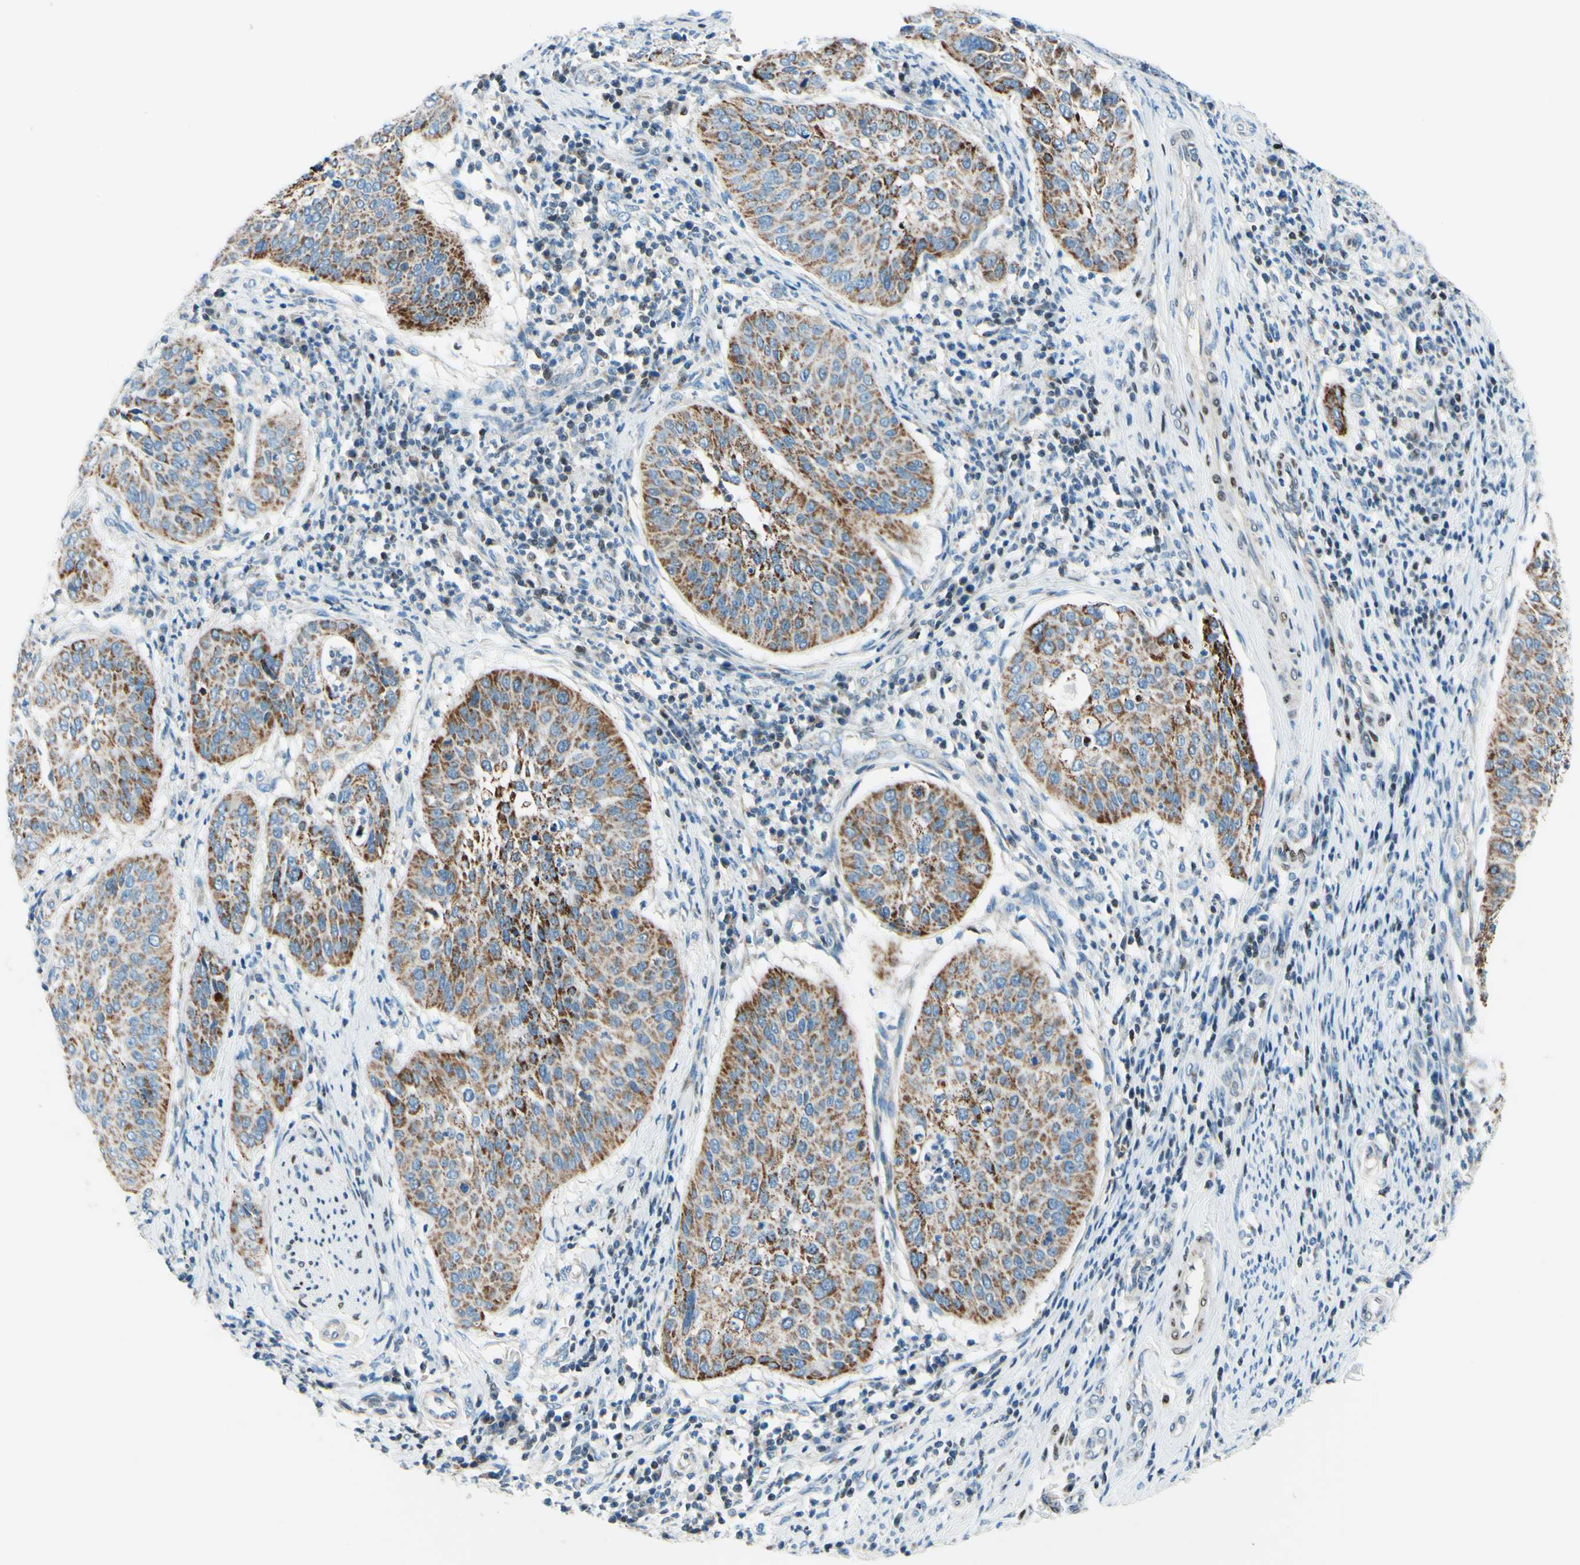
{"staining": {"intensity": "moderate", "quantity": ">75%", "location": "cytoplasmic/membranous"}, "tissue": "cervical cancer", "cell_type": "Tumor cells", "image_type": "cancer", "snomed": [{"axis": "morphology", "description": "Normal tissue, NOS"}, {"axis": "morphology", "description": "Squamous cell carcinoma, NOS"}, {"axis": "topography", "description": "Cervix"}], "caption": "This micrograph demonstrates immunohistochemistry staining of cervical cancer (squamous cell carcinoma), with medium moderate cytoplasmic/membranous expression in about >75% of tumor cells.", "gene": "CBX7", "patient": {"sex": "female", "age": 39}}